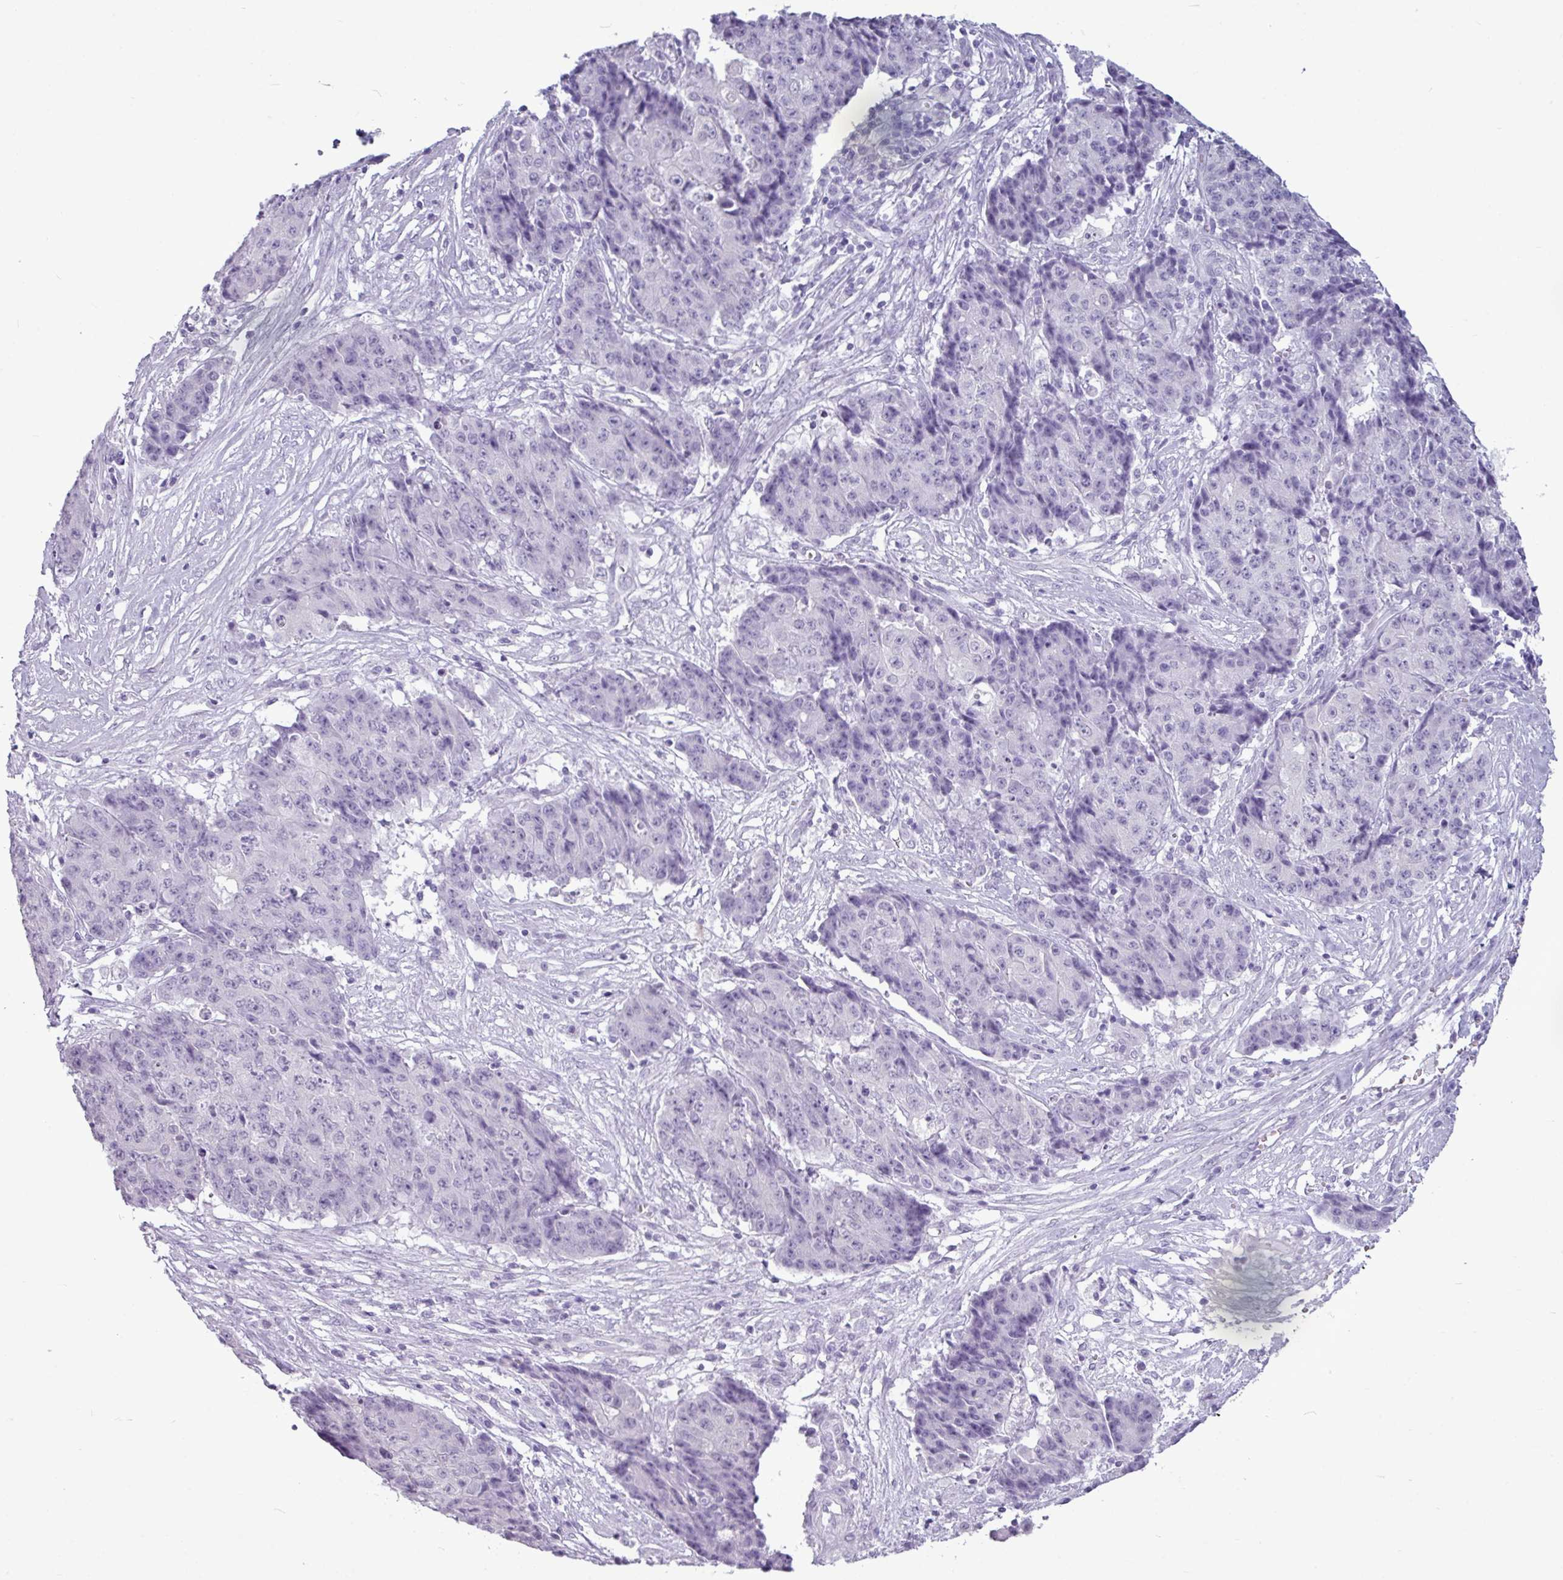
{"staining": {"intensity": "negative", "quantity": "none", "location": "none"}, "tissue": "ovarian cancer", "cell_type": "Tumor cells", "image_type": "cancer", "snomed": [{"axis": "morphology", "description": "Carcinoma, endometroid"}, {"axis": "topography", "description": "Ovary"}], "caption": "An immunohistochemistry image of ovarian cancer (endometroid carcinoma) is shown. There is no staining in tumor cells of ovarian cancer (endometroid carcinoma).", "gene": "AMY2A", "patient": {"sex": "female", "age": 42}}